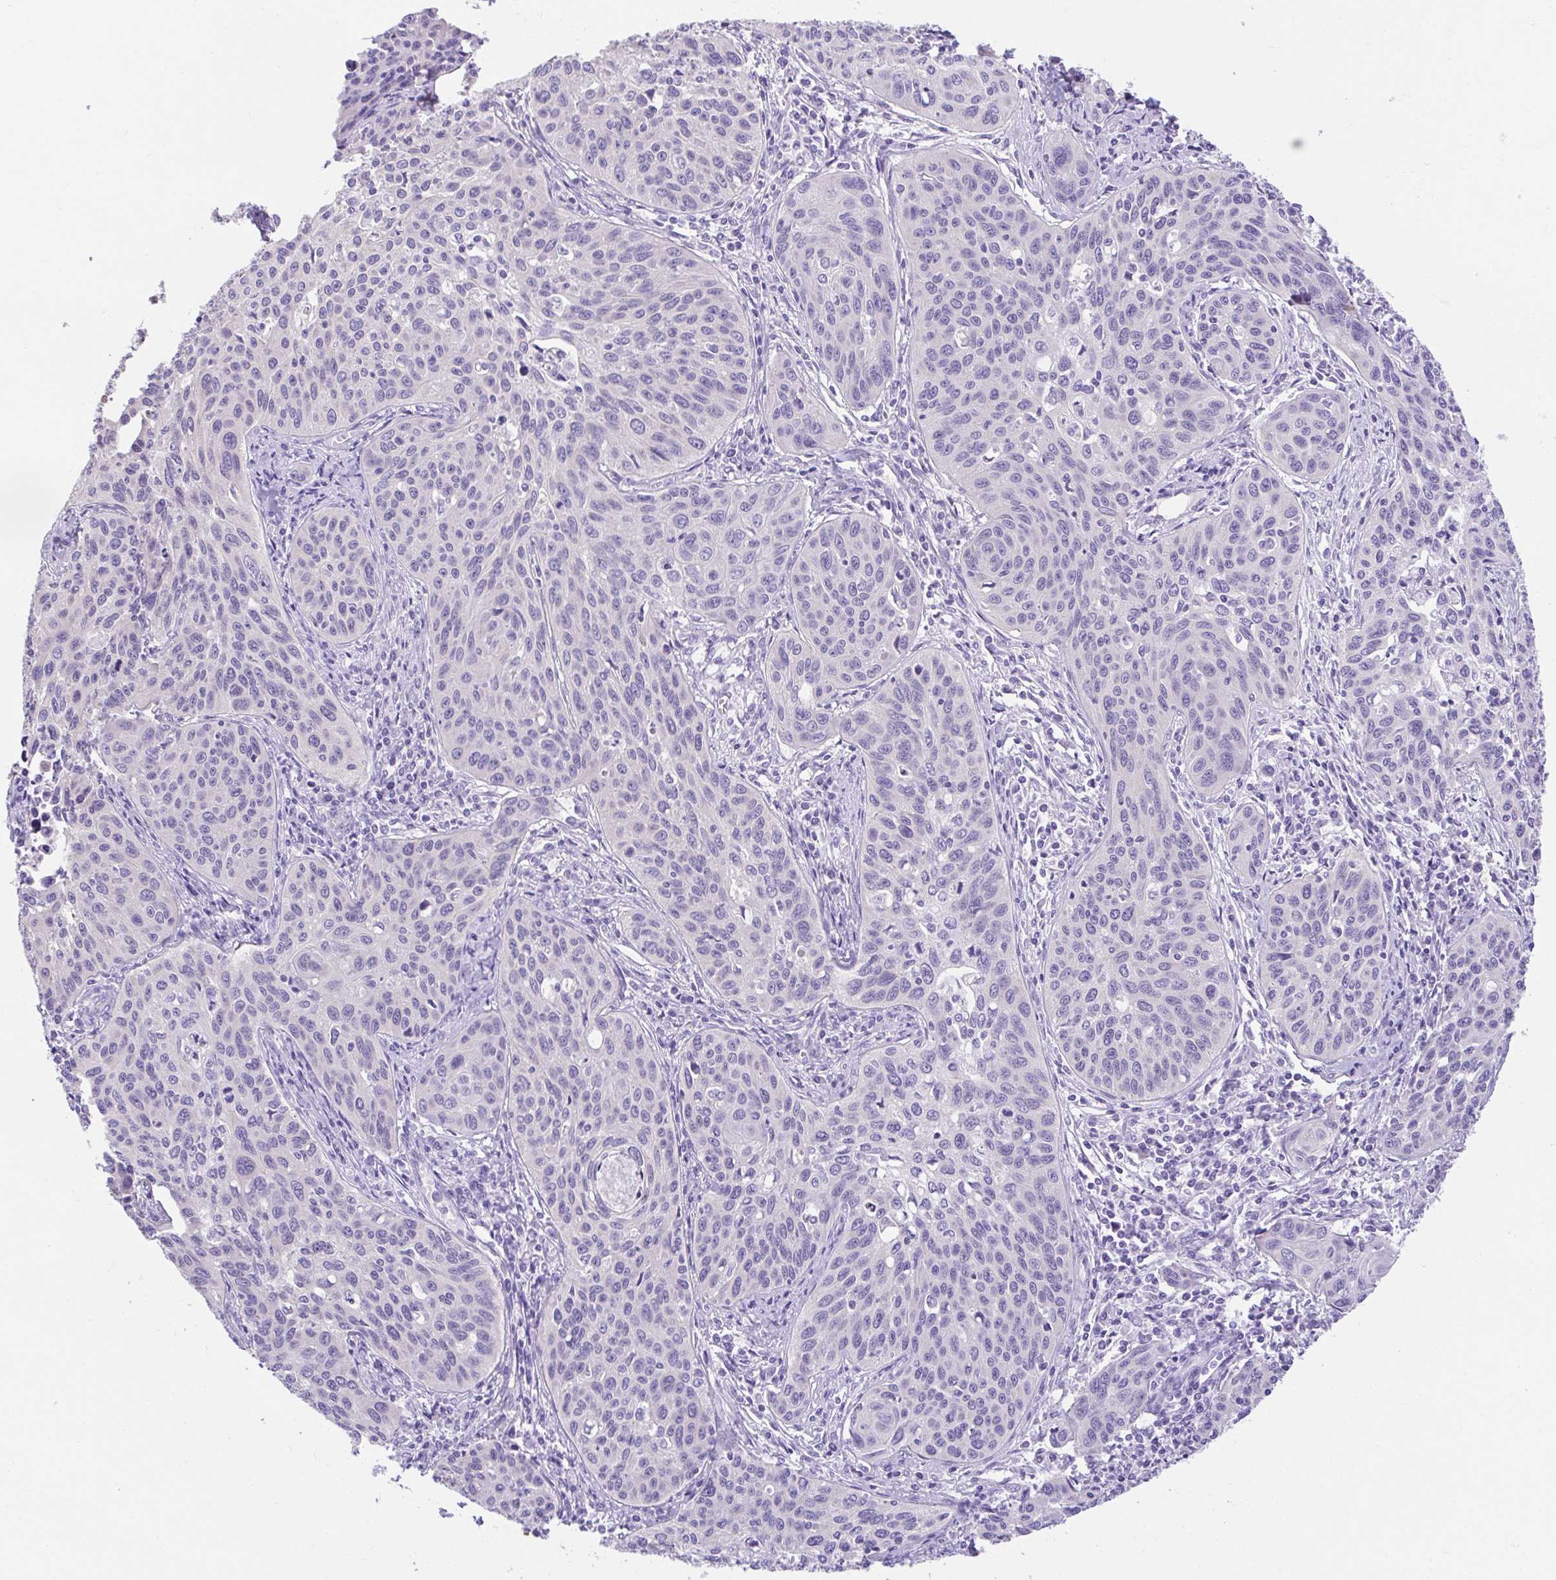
{"staining": {"intensity": "negative", "quantity": "none", "location": "none"}, "tissue": "cervical cancer", "cell_type": "Tumor cells", "image_type": "cancer", "snomed": [{"axis": "morphology", "description": "Squamous cell carcinoma, NOS"}, {"axis": "topography", "description": "Cervix"}], "caption": "There is no significant expression in tumor cells of cervical cancer (squamous cell carcinoma).", "gene": "SPATA4", "patient": {"sex": "female", "age": 31}}